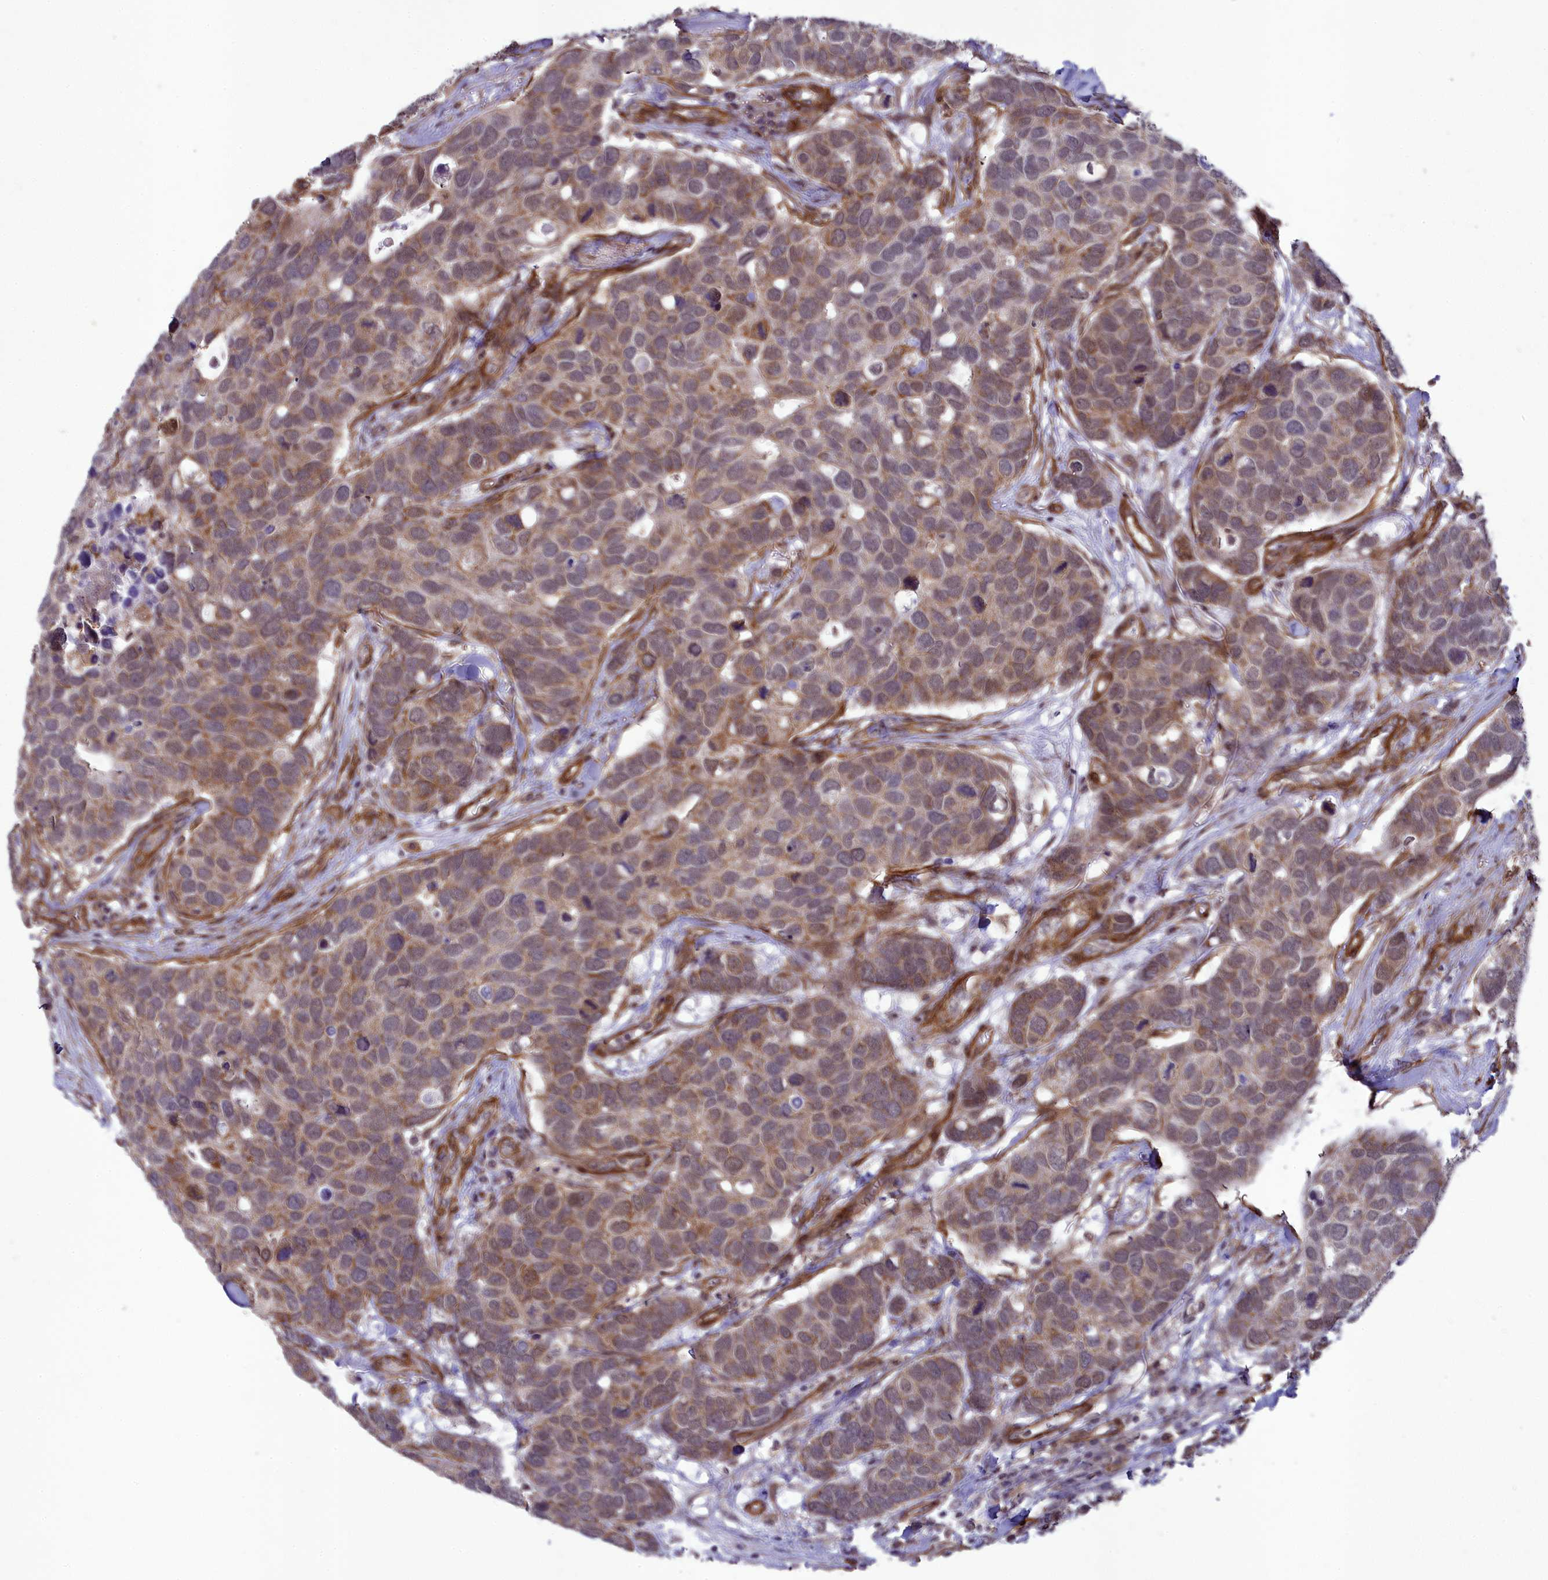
{"staining": {"intensity": "moderate", "quantity": "25%-75%", "location": "cytoplasmic/membranous"}, "tissue": "breast cancer", "cell_type": "Tumor cells", "image_type": "cancer", "snomed": [{"axis": "morphology", "description": "Duct carcinoma"}, {"axis": "topography", "description": "Breast"}], "caption": "Breast cancer (invasive ductal carcinoma) stained for a protein (brown) displays moderate cytoplasmic/membranous positive staining in about 25%-75% of tumor cells.", "gene": "TNS1", "patient": {"sex": "female", "age": 83}}